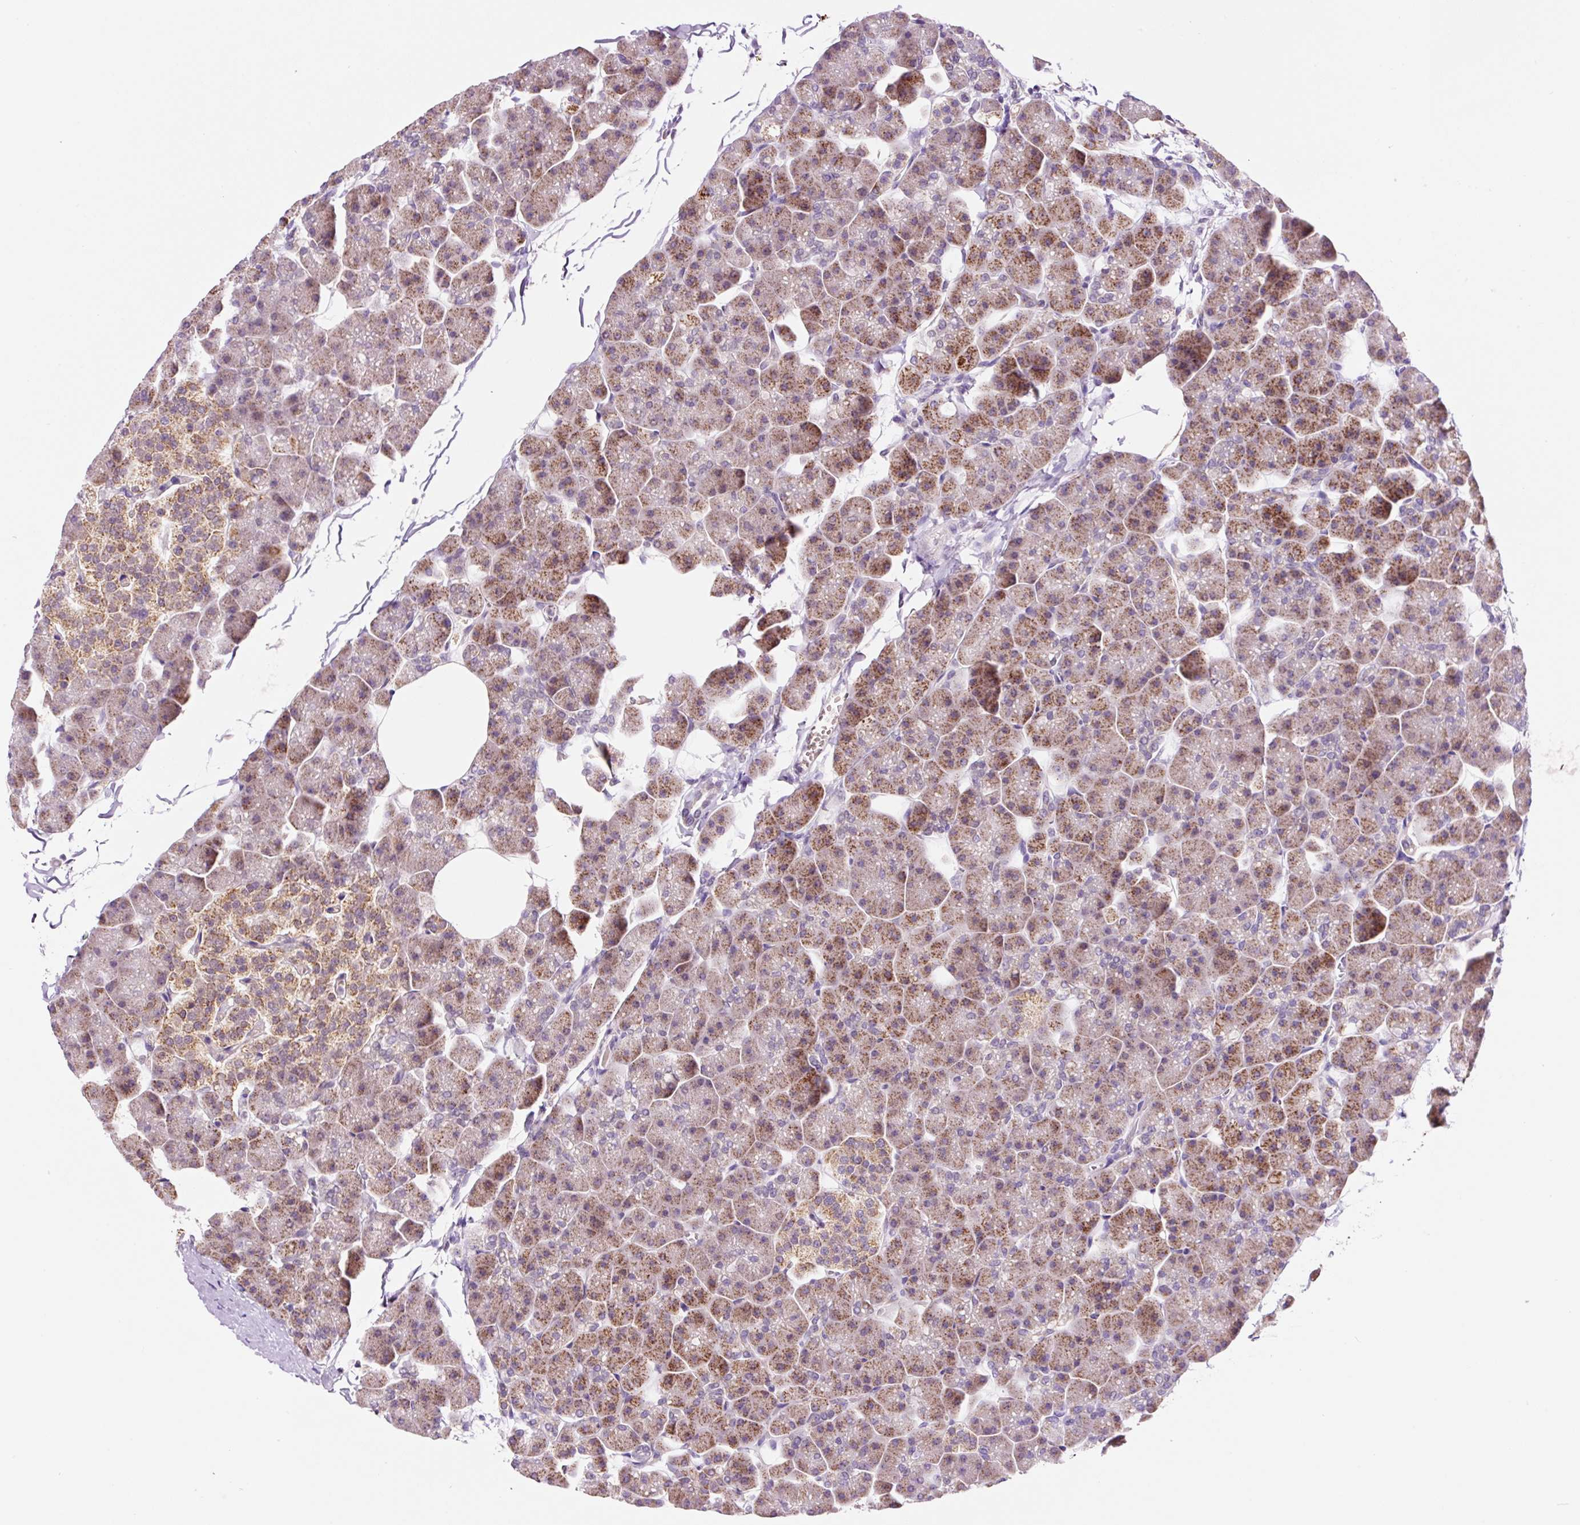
{"staining": {"intensity": "strong", "quantity": "25%-75%", "location": "cytoplasmic/membranous"}, "tissue": "pancreas", "cell_type": "Exocrine glandular cells", "image_type": "normal", "snomed": [{"axis": "morphology", "description": "Normal tissue, NOS"}, {"axis": "topography", "description": "Pancreas"}], "caption": "Protein analysis of benign pancreas shows strong cytoplasmic/membranous expression in about 25%-75% of exocrine glandular cells. Using DAB (brown) and hematoxylin (blue) stains, captured at high magnification using brightfield microscopy.", "gene": "PCK2", "patient": {"sex": "male", "age": 35}}